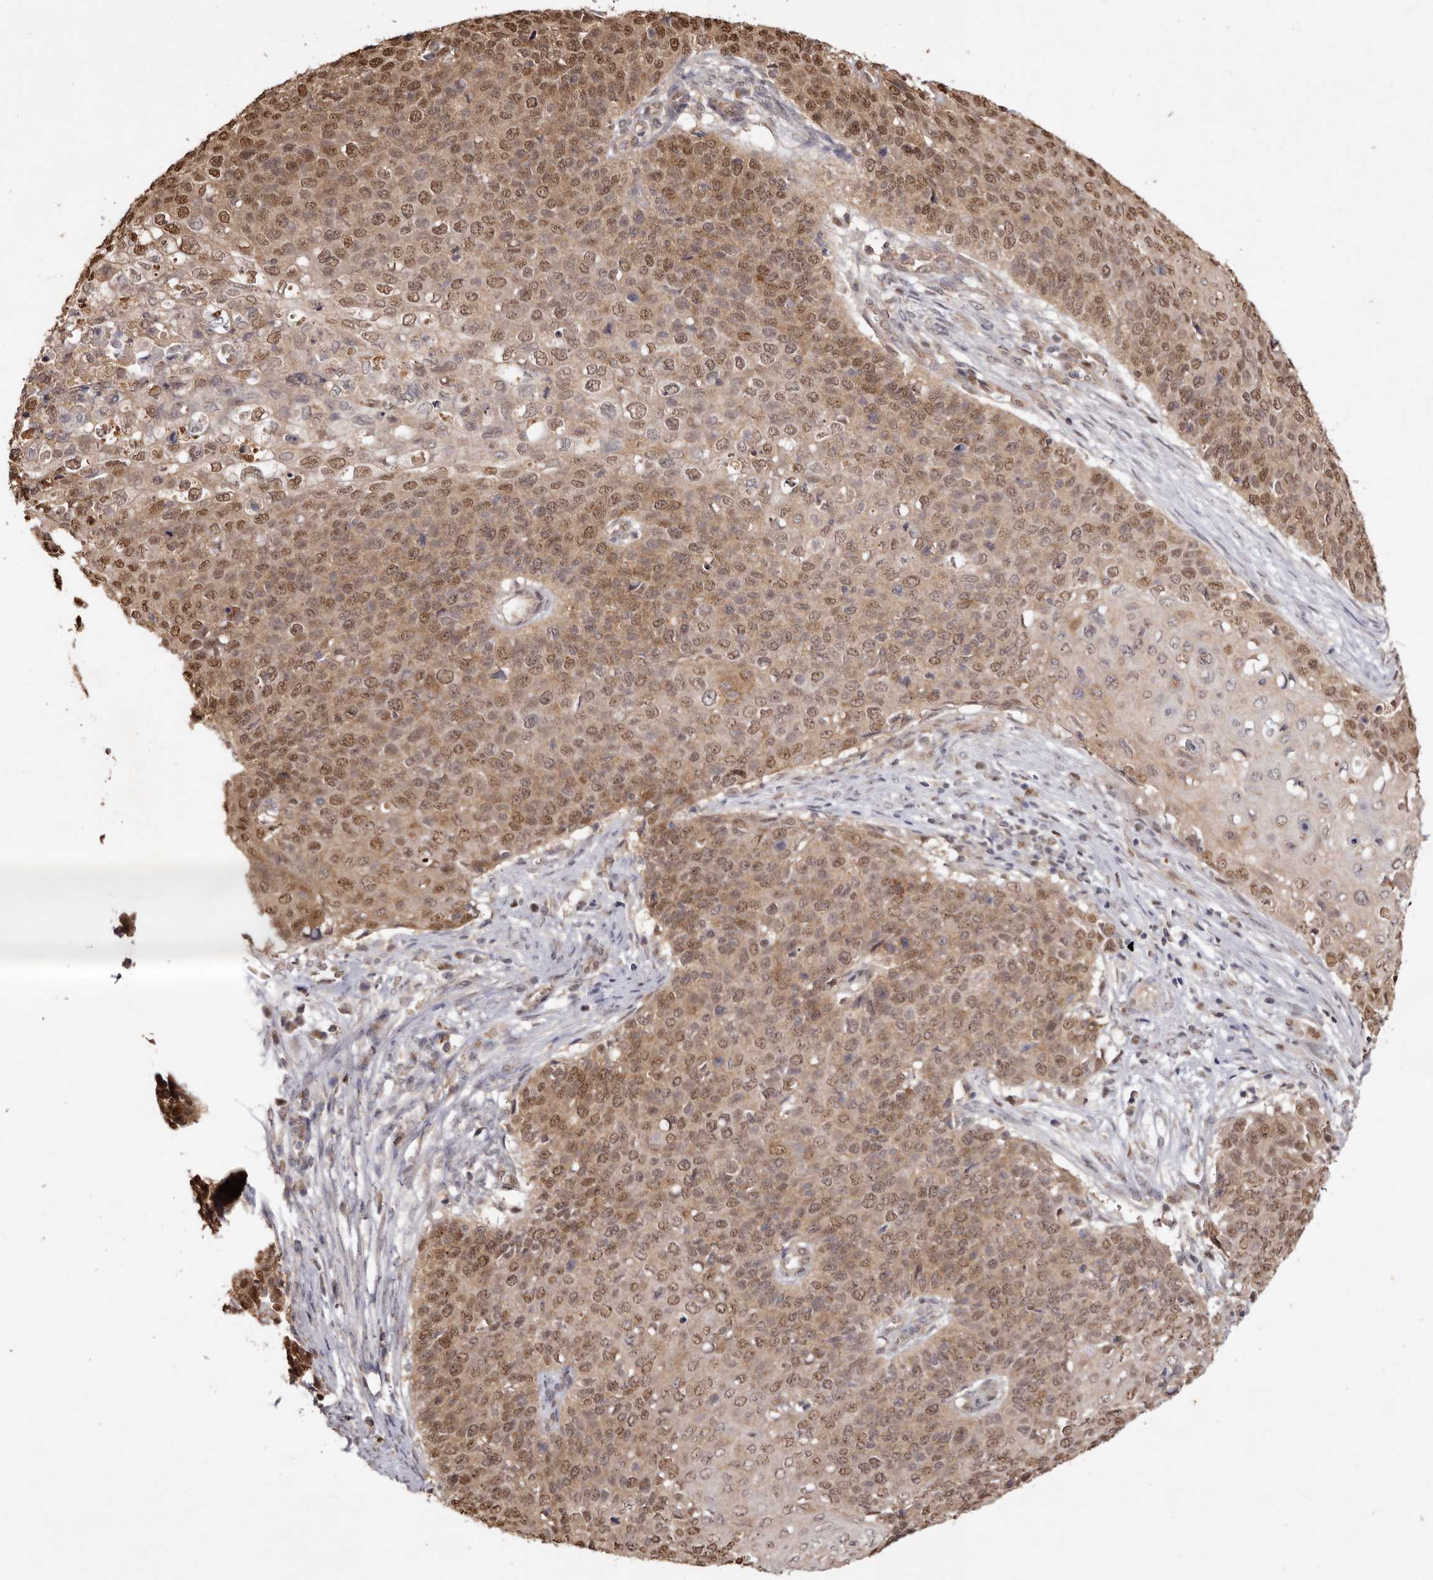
{"staining": {"intensity": "moderate", "quantity": ">75%", "location": "cytoplasmic/membranous,nuclear"}, "tissue": "cervical cancer", "cell_type": "Tumor cells", "image_type": "cancer", "snomed": [{"axis": "morphology", "description": "Squamous cell carcinoma, NOS"}, {"axis": "topography", "description": "Cervix"}], "caption": "Immunohistochemistry (IHC) (DAB) staining of human cervical cancer (squamous cell carcinoma) demonstrates moderate cytoplasmic/membranous and nuclear protein staining in about >75% of tumor cells.", "gene": "NOTCH1", "patient": {"sex": "female", "age": 39}}